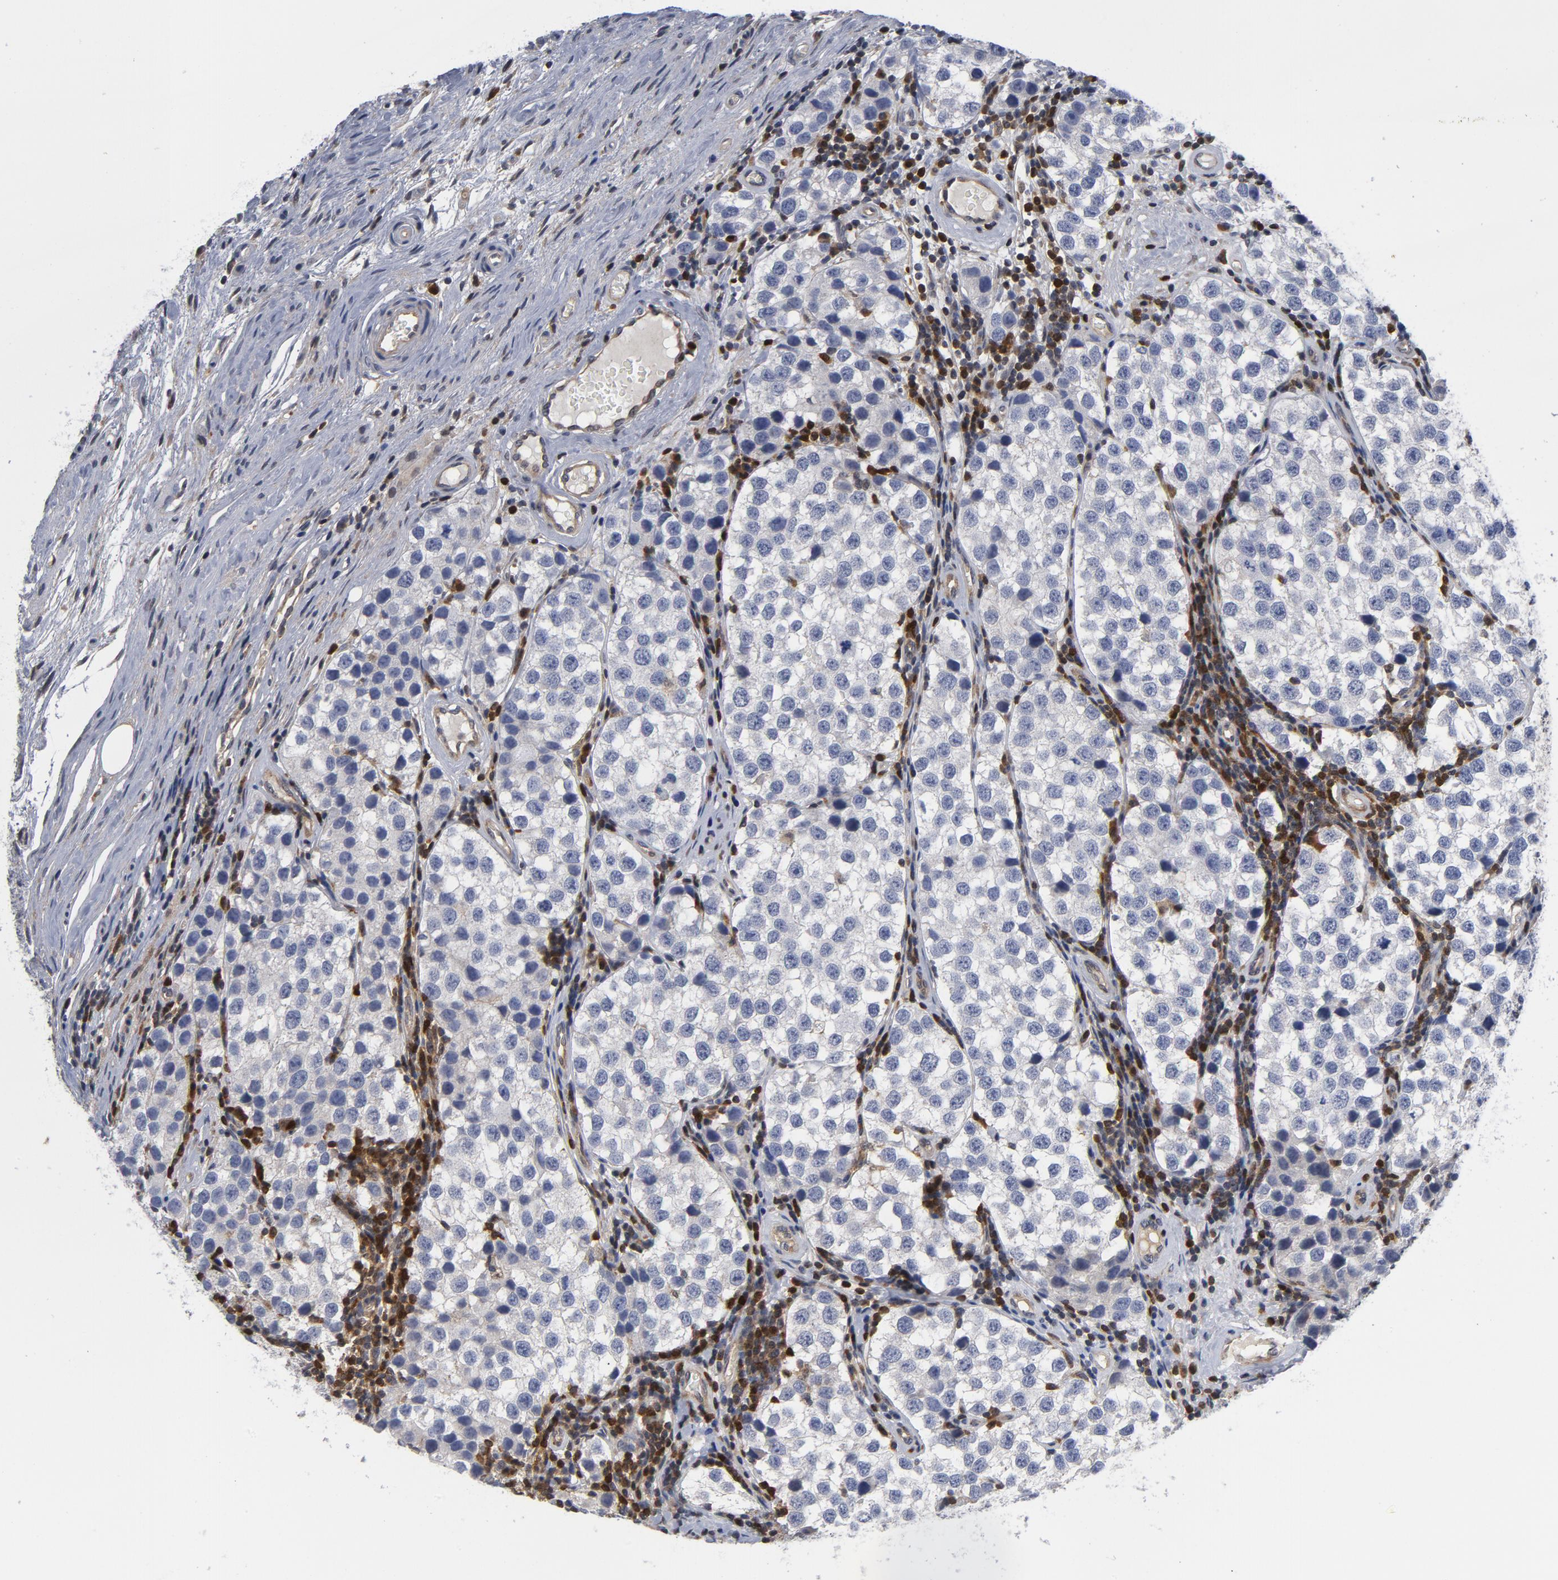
{"staining": {"intensity": "negative", "quantity": "none", "location": "none"}, "tissue": "testis cancer", "cell_type": "Tumor cells", "image_type": "cancer", "snomed": [{"axis": "morphology", "description": "Seminoma, NOS"}, {"axis": "topography", "description": "Testis"}], "caption": "The histopathology image demonstrates no staining of tumor cells in testis seminoma.", "gene": "TRADD", "patient": {"sex": "male", "age": 39}}